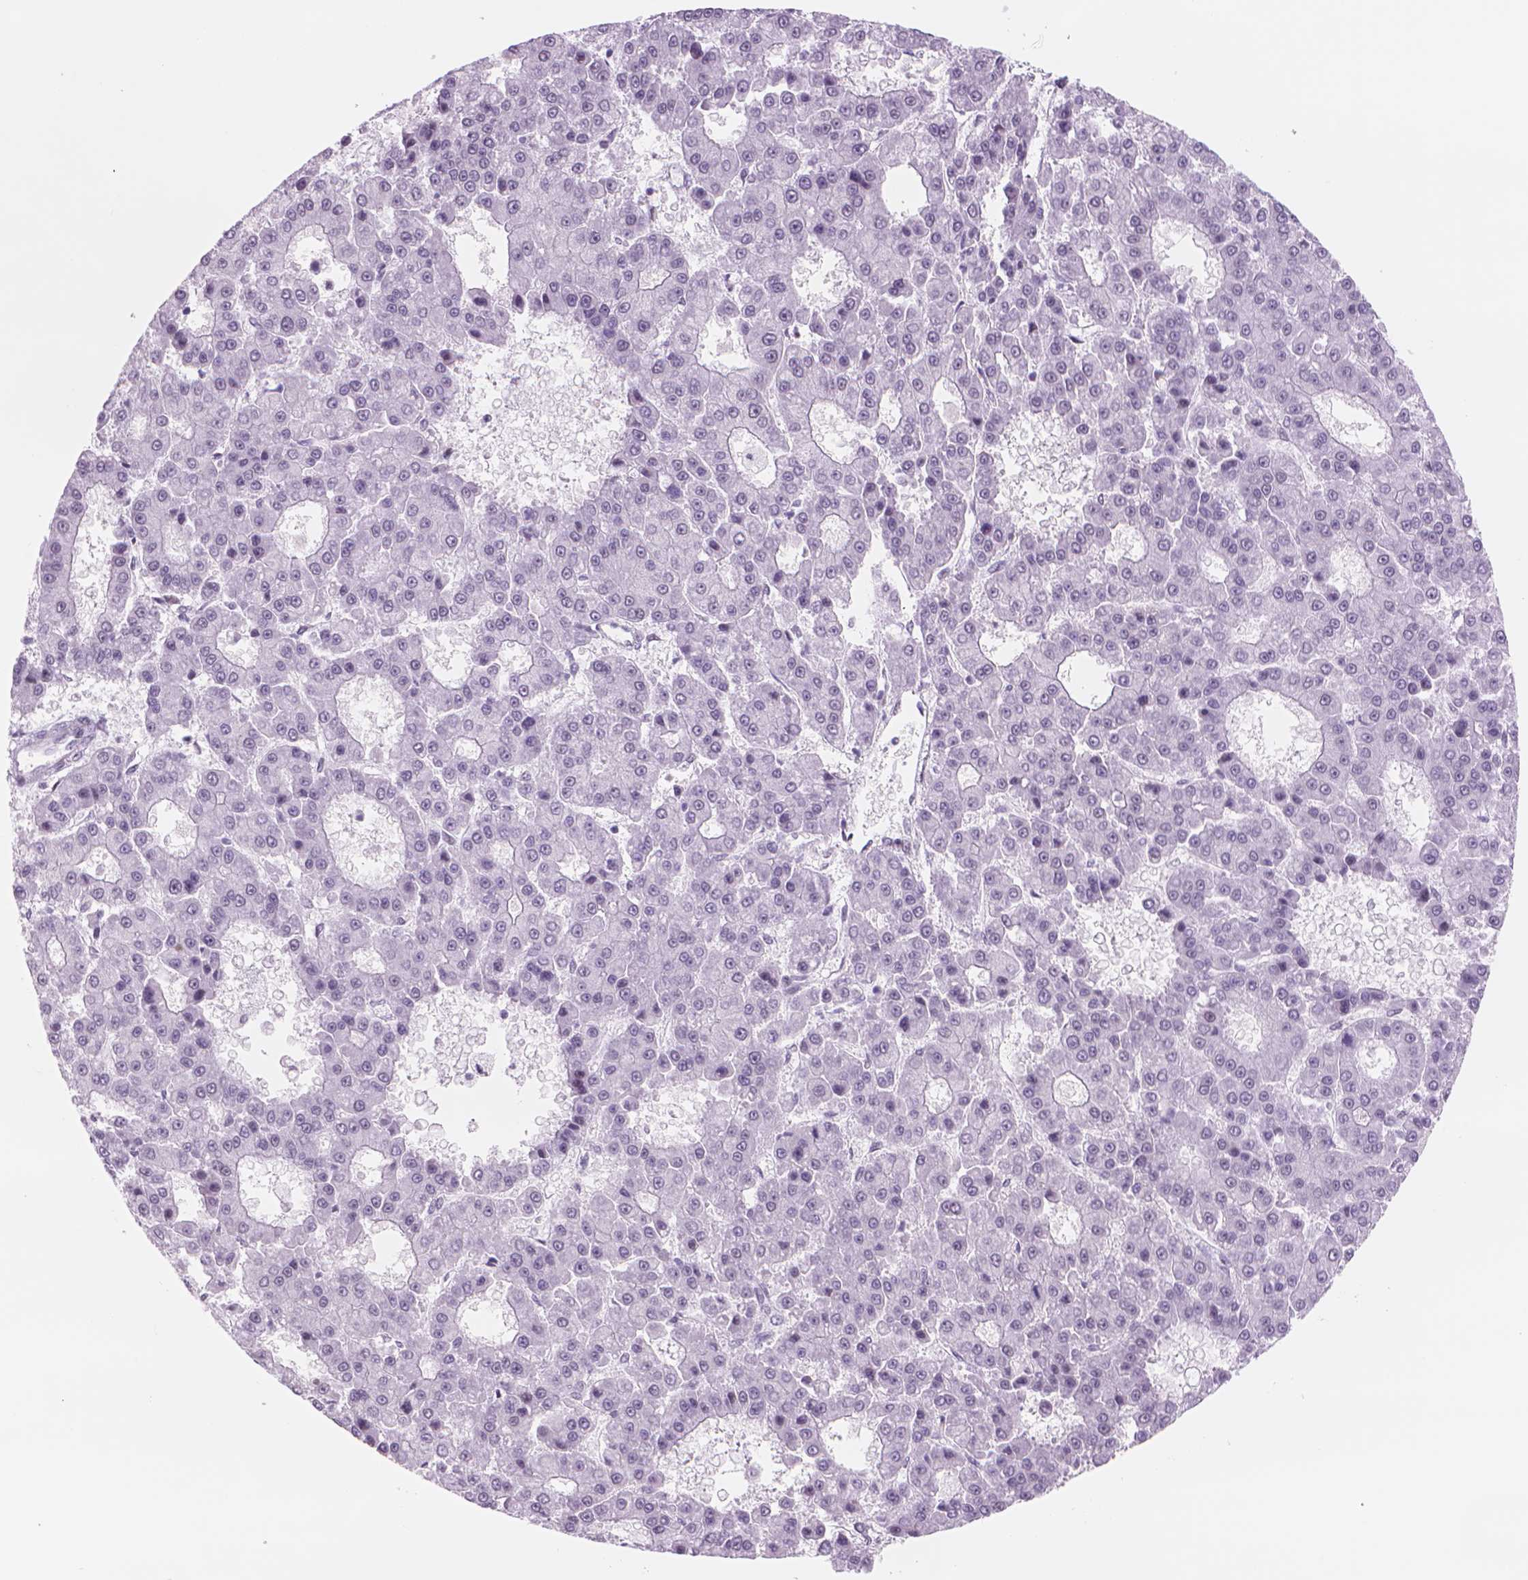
{"staining": {"intensity": "negative", "quantity": "none", "location": "none"}, "tissue": "liver cancer", "cell_type": "Tumor cells", "image_type": "cancer", "snomed": [{"axis": "morphology", "description": "Carcinoma, Hepatocellular, NOS"}, {"axis": "topography", "description": "Liver"}], "caption": "IHC of human liver hepatocellular carcinoma displays no expression in tumor cells.", "gene": "POLR3D", "patient": {"sex": "male", "age": 70}}